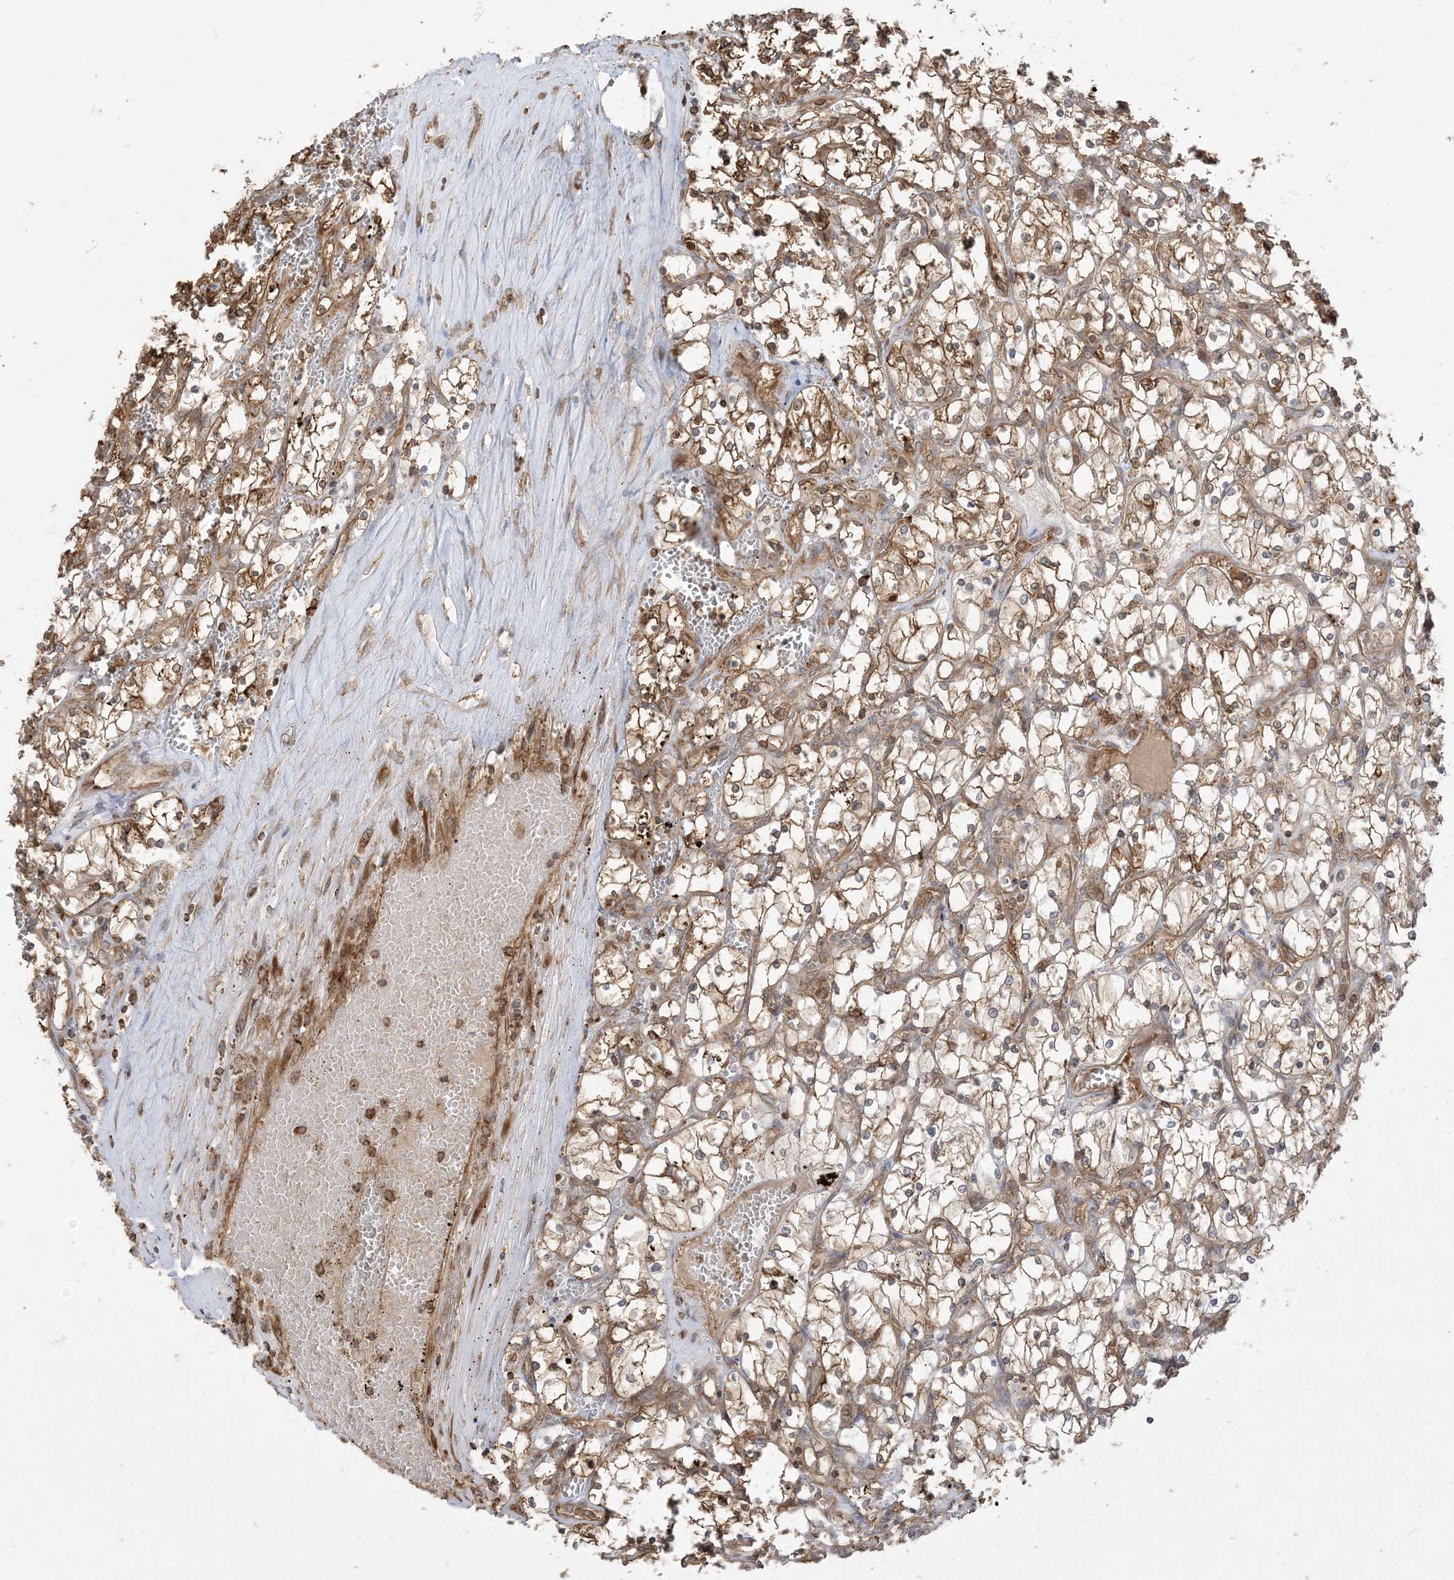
{"staining": {"intensity": "moderate", "quantity": ">75%", "location": "cytoplasmic/membranous,nuclear"}, "tissue": "renal cancer", "cell_type": "Tumor cells", "image_type": "cancer", "snomed": [{"axis": "morphology", "description": "Adenocarcinoma, NOS"}, {"axis": "topography", "description": "Kidney"}], "caption": "The micrograph displays a brown stain indicating the presence of a protein in the cytoplasmic/membranous and nuclear of tumor cells in adenocarcinoma (renal). The staining was performed using DAB to visualize the protein expression in brown, while the nuclei were stained in blue with hematoxylin (Magnification: 20x).", "gene": "SRP72", "patient": {"sex": "female", "age": 69}}